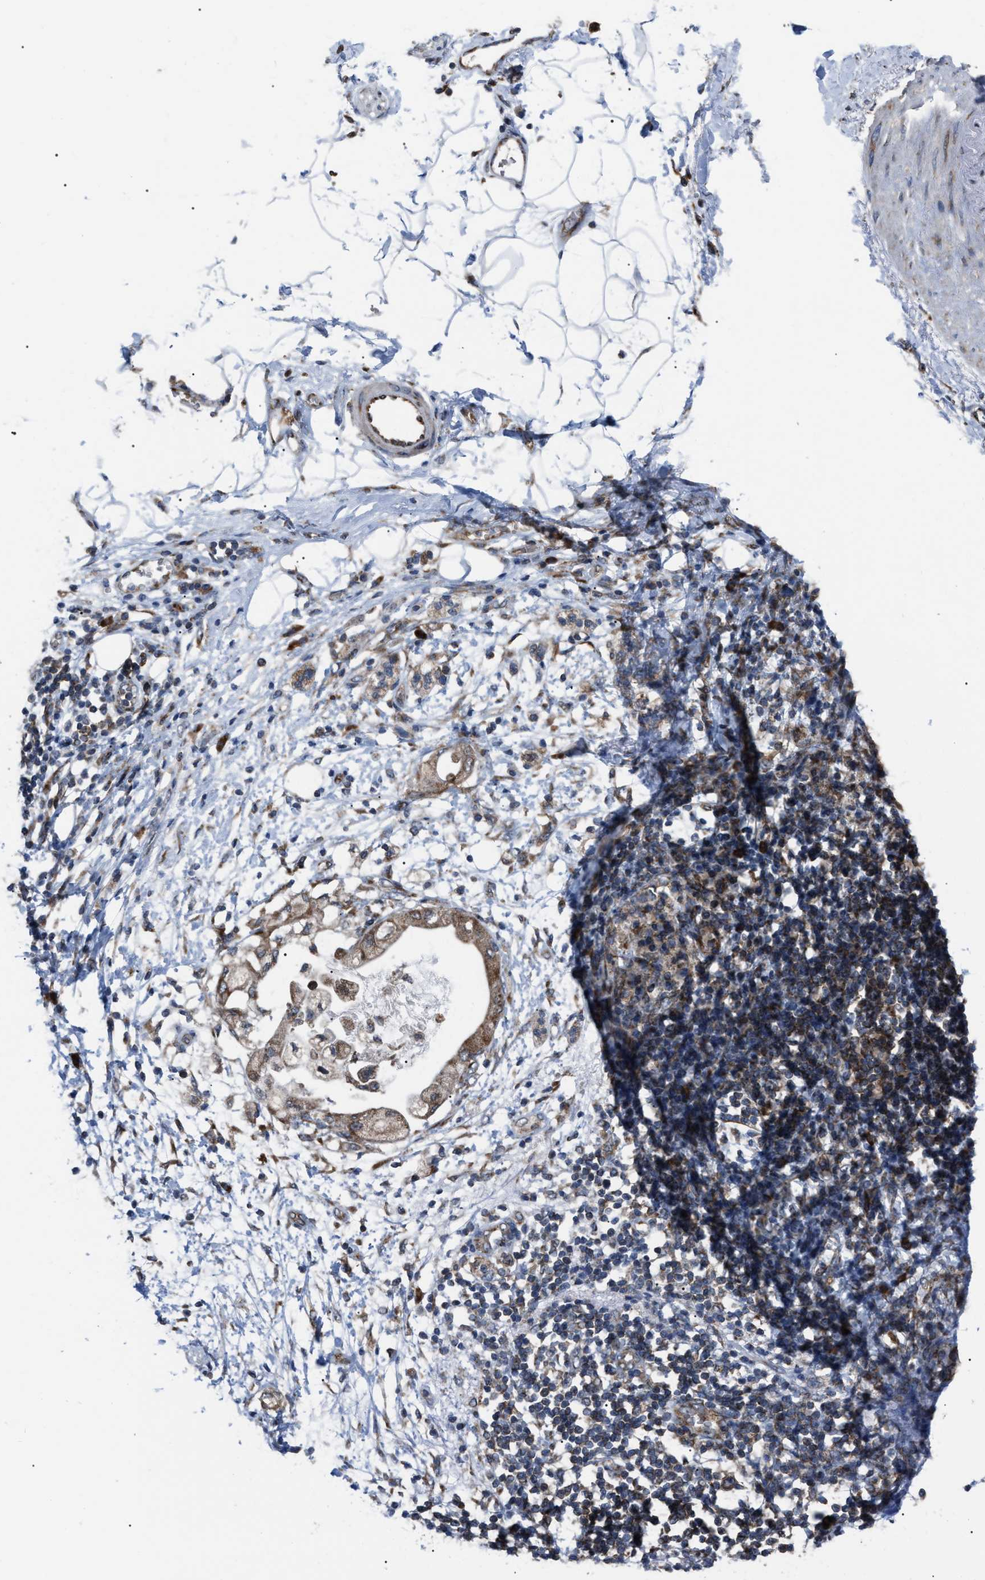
{"staining": {"intensity": "negative", "quantity": "none", "location": "none"}, "tissue": "adipose tissue", "cell_type": "Adipocytes", "image_type": "normal", "snomed": [{"axis": "morphology", "description": "Normal tissue, NOS"}, {"axis": "morphology", "description": "Adenocarcinoma, NOS"}, {"axis": "topography", "description": "Duodenum"}, {"axis": "topography", "description": "Peripheral nerve tissue"}], "caption": "High power microscopy photomicrograph of an IHC micrograph of benign adipose tissue, revealing no significant staining in adipocytes. The staining is performed using DAB brown chromogen with nuclei counter-stained in using hematoxylin.", "gene": "AGO2", "patient": {"sex": "female", "age": 60}}